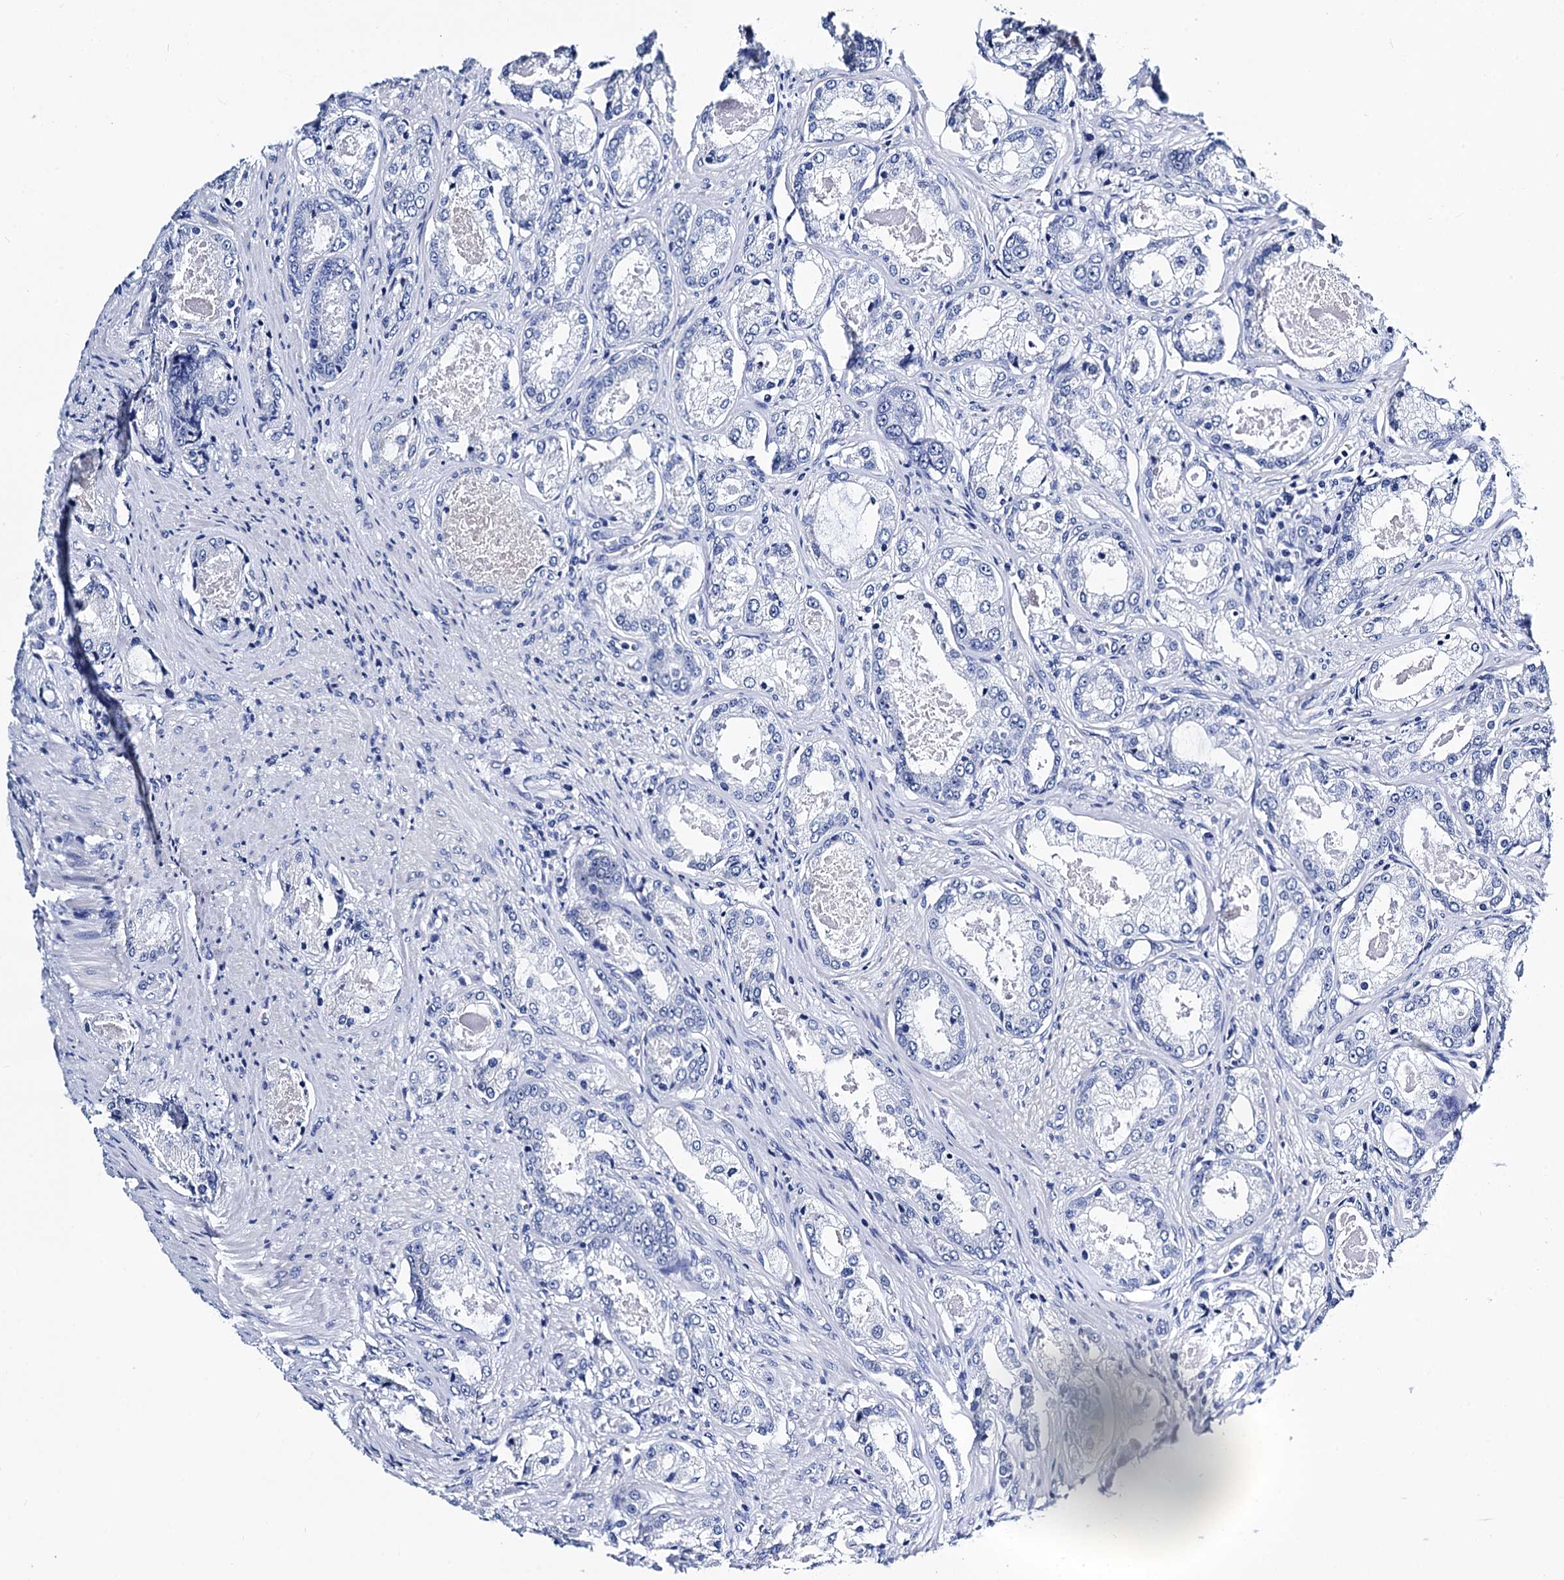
{"staining": {"intensity": "negative", "quantity": "none", "location": "none"}, "tissue": "prostate cancer", "cell_type": "Tumor cells", "image_type": "cancer", "snomed": [{"axis": "morphology", "description": "Adenocarcinoma, Low grade"}, {"axis": "topography", "description": "Prostate"}], "caption": "An image of prostate cancer stained for a protein reveals no brown staining in tumor cells.", "gene": "MYBPC3", "patient": {"sex": "male", "age": 68}}